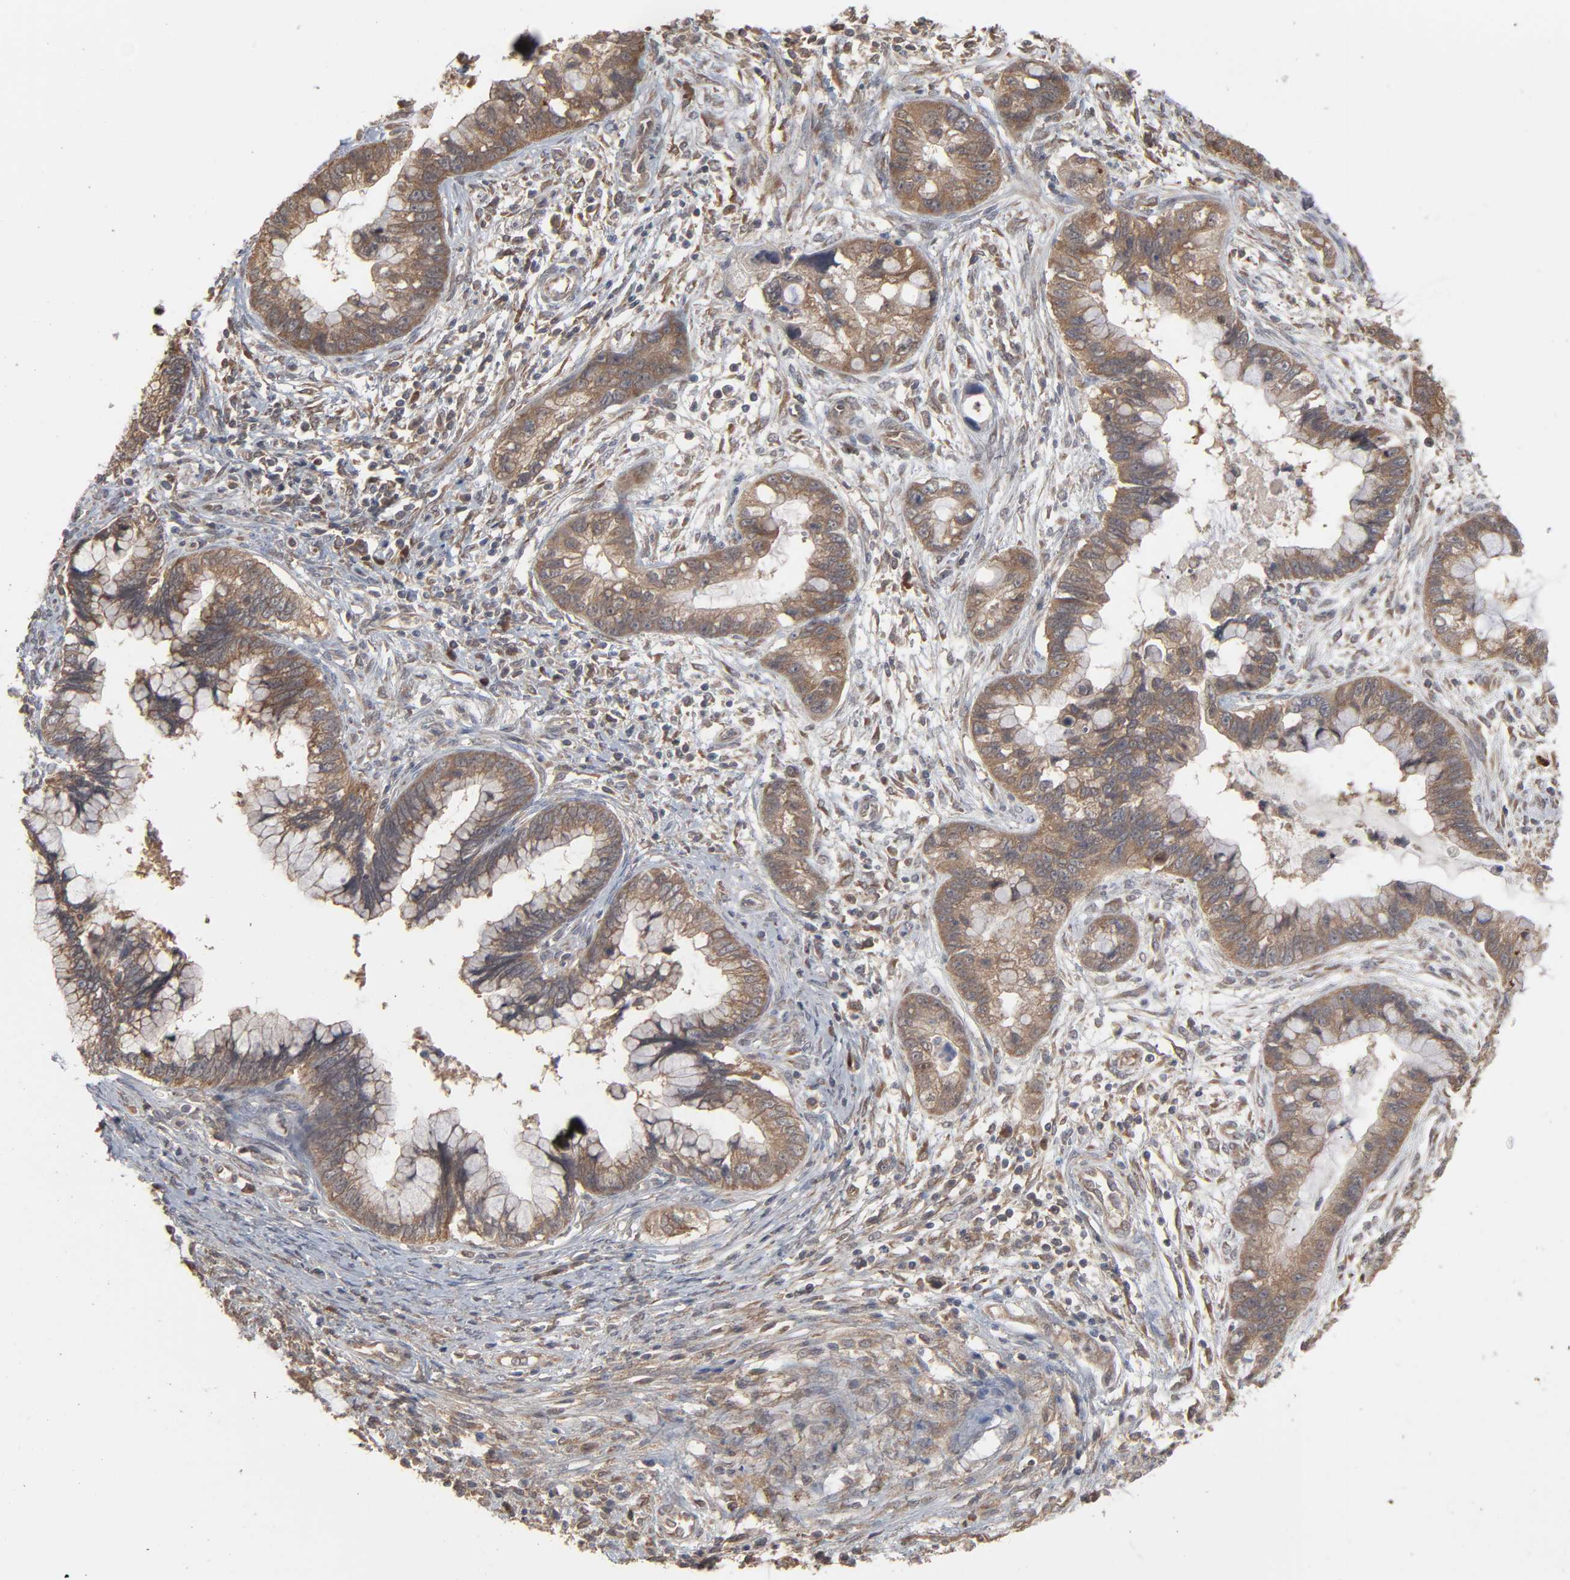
{"staining": {"intensity": "moderate", "quantity": ">75%", "location": "cytoplasmic/membranous"}, "tissue": "cervical cancer", "cell_type": "Tumor cells", "image_type": "cancer", "snomed": [{"axis": "morphology", "description": "Adenocarcinoma, NOS"}, {"axis": "topography", "description": "Cervix"}], "caption": "IHC of cervical adenocarcinoma demonstrates medium levels of moderate cytoplasmic/membranous positivity in approximately >75% of tumor cells.", "gene": "SCFD1", "patient": {"sex": "female", "age": 44}}